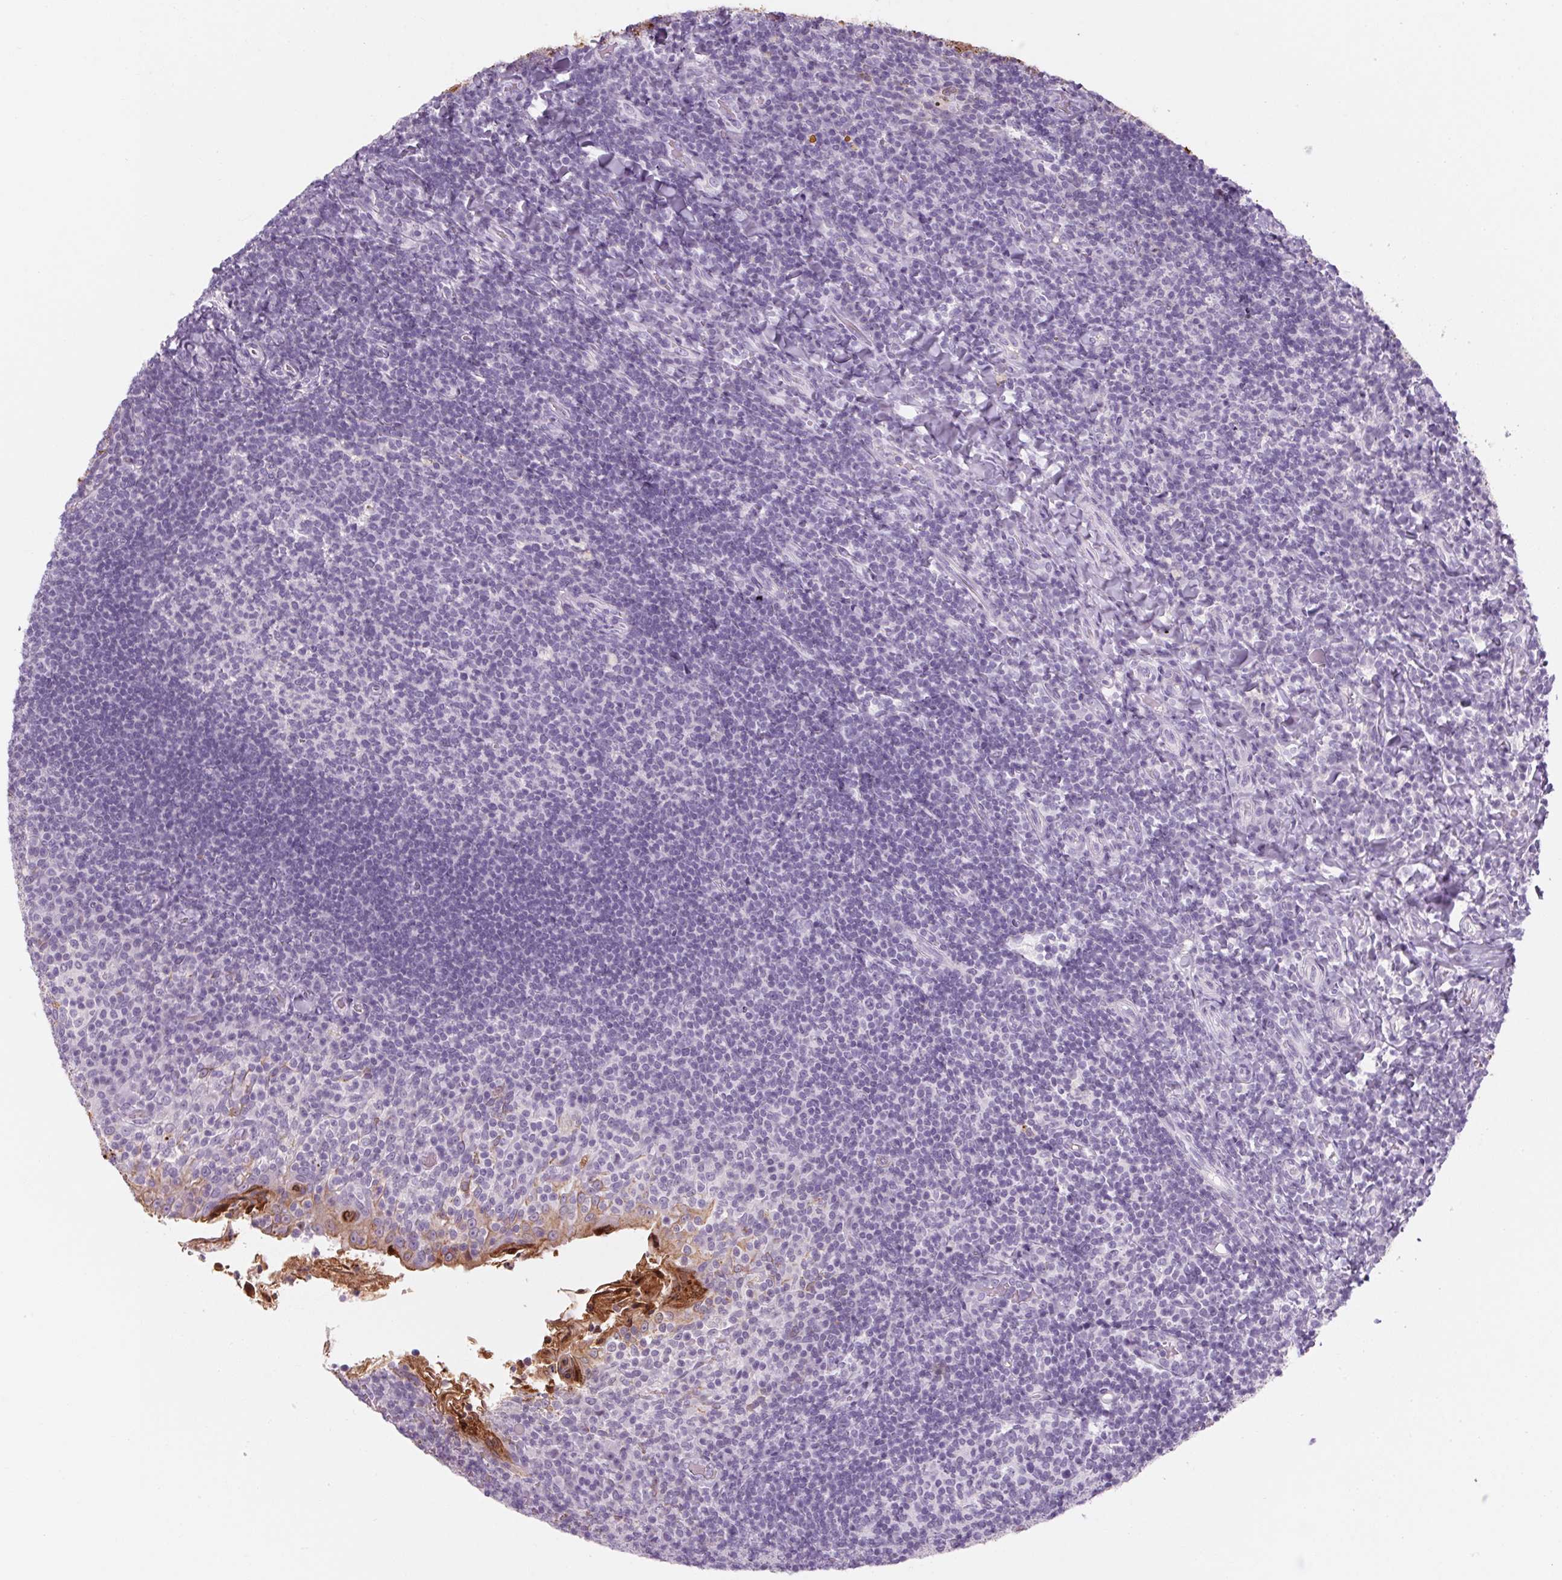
{"staining": {"intensity": "negative", "quantity": "none", "location": "none"}, "tissue": "tonsil", "cell_type": "Germinal center cells", "image_type": "normal", "snomed": [{"axis": "morphology", "description": "Normal tissue, NOS"}, {"axis": "topography", "description": "Tonsil"}], "caption": "DAB immunohistochemical staining of normal tonsil demonstrates no significant staining in germinal center cells.", "gene": "RPTN", "patient": {"sex": "female", "age": 10}}